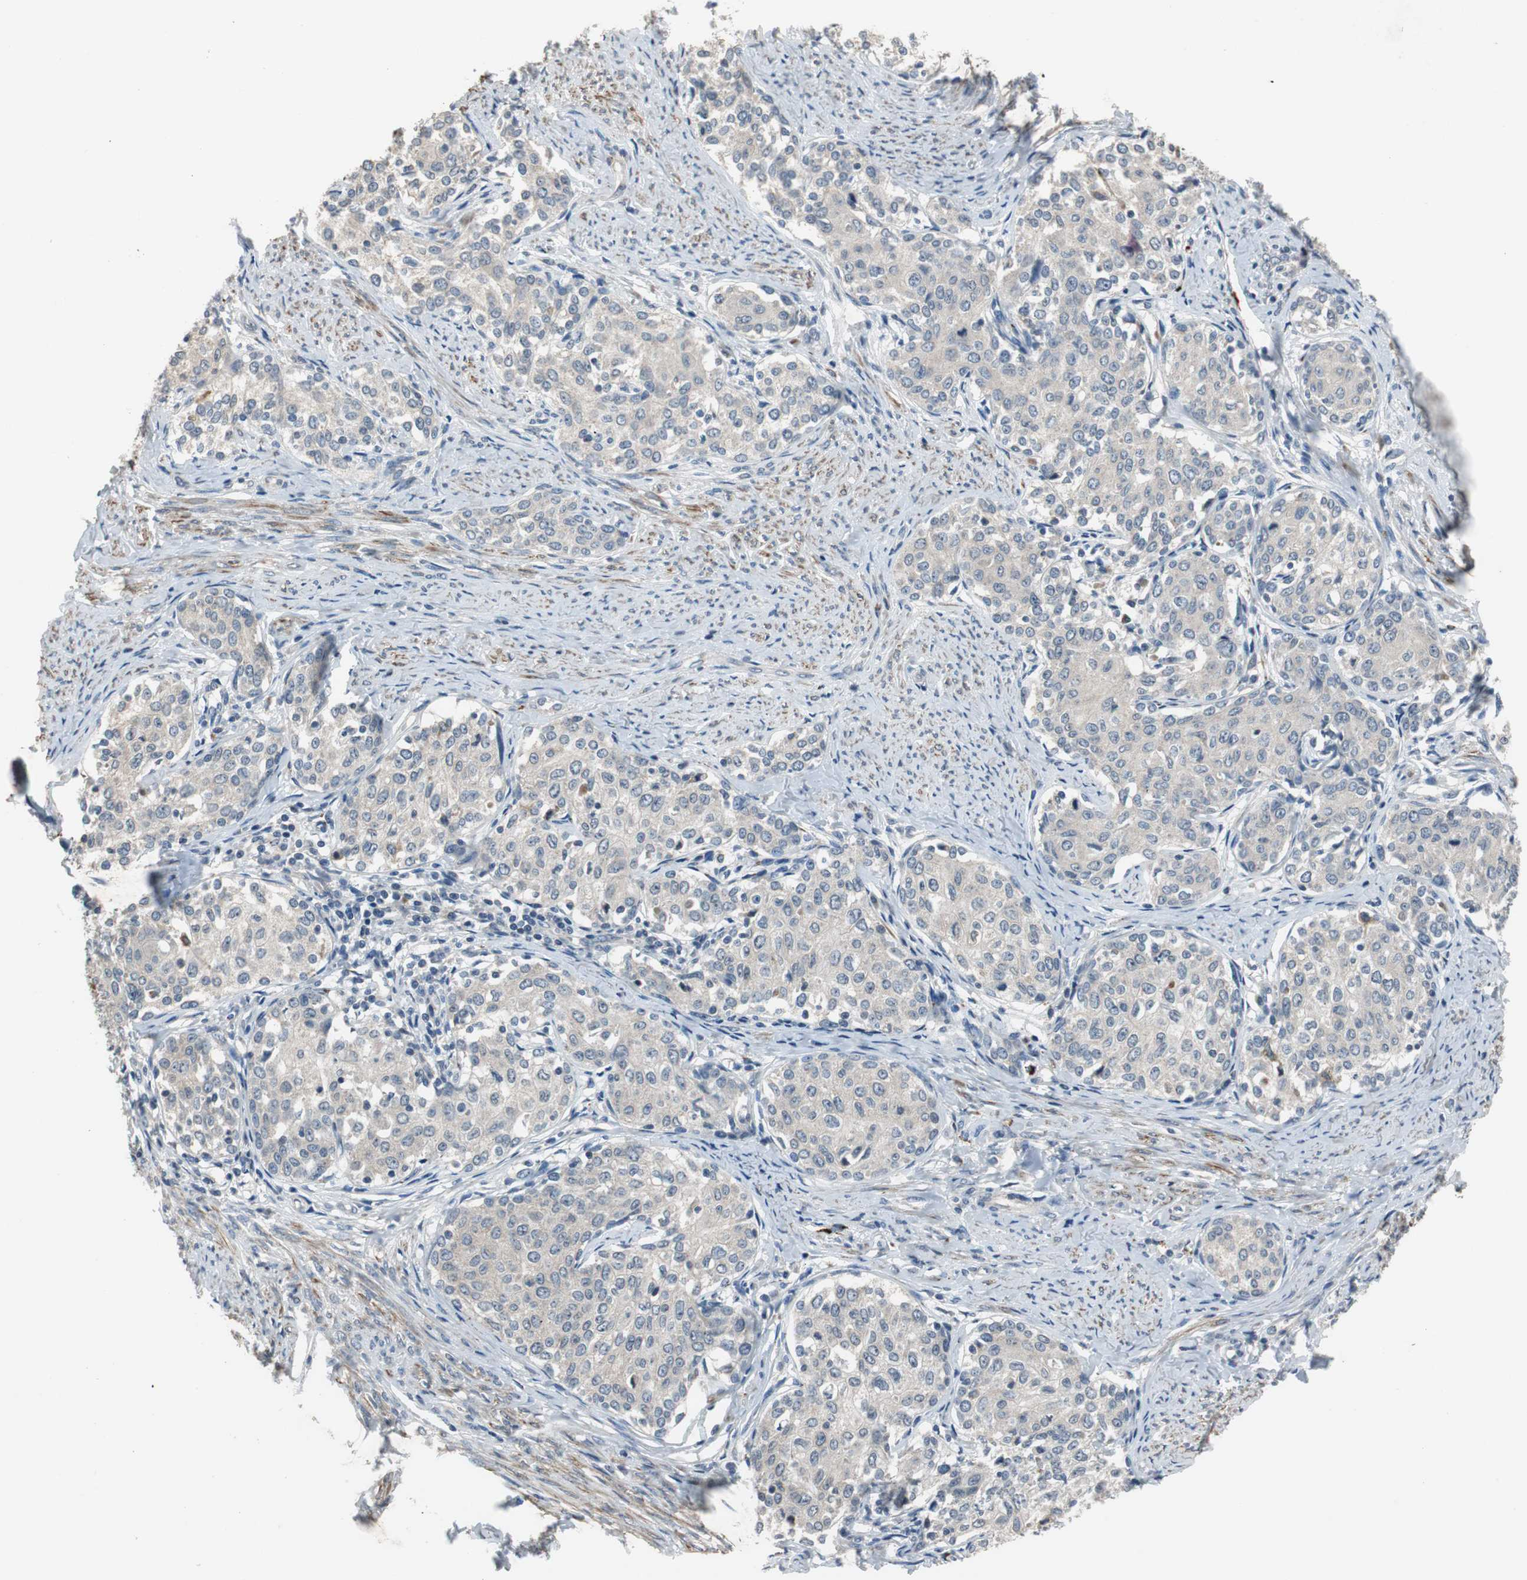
{"staining": {"intensity": "weak", "quantity": "<25%", "location": "cytoplasmic/membranous"}, "tissue": "cervical cancer", "cell_type": "Tumor cells", "image_type": "cancer", "snomed": [{"axis": "morphology", "description": "Squamous cell carcinoma, NOS"}, {"axis": "morphology", "description": "Adenocarcinoma, NOS"}, {"axis": "topography", "description": "Cervix"}], "caption": "The IHC image has no significant positivity in tumor cells of cervical cancer tissue. (Stains: DAB (3,3'-diaminobenzidine) immunohistochemistry with hematoxylin counter stain, Microscopy: brightfield microscopy at high magnification).", "gene": "PCYT1B", "patient": {"sex": "female", "age": 52}}